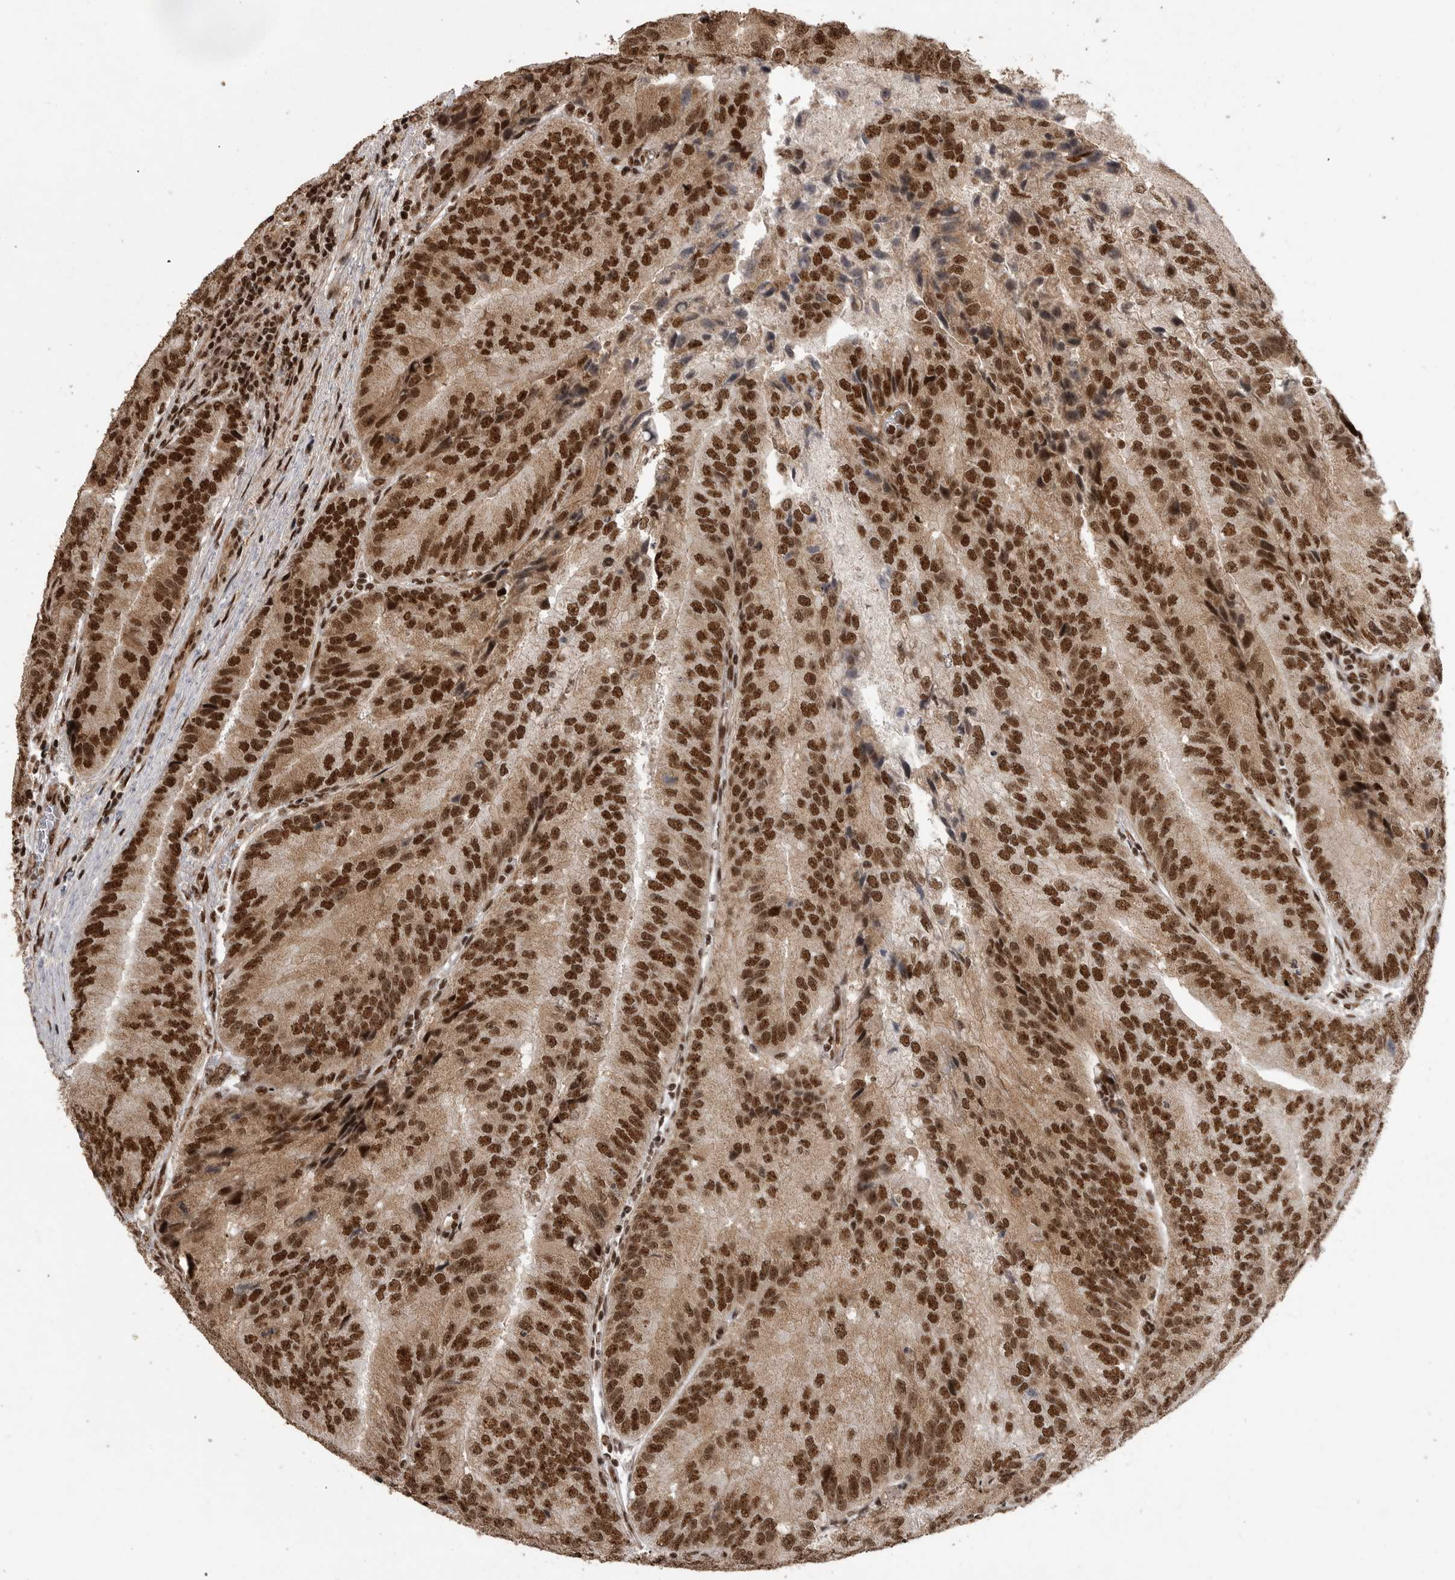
{"staining": {"intensity": "strong", "quantity": ">75%", "location": "nuclear"}, "tissue": "prostate cancer", "cell_type": "Tumor cells", "image_type": "cancer", "snomed": [{"axis": "morphology", "description": "Adenocarcinoma, High grade"}, {"axis": "topography", "description": "Prostate"}], "caption": "This photomicrograph demonstrates IHC staining of human adenocarcinoma (high-grade) (prostate), with high strong nuclear expression in about >75% of tumor cells.", "gene": "PPP1R8", "patient": {"sex": "male", "age": 70}}